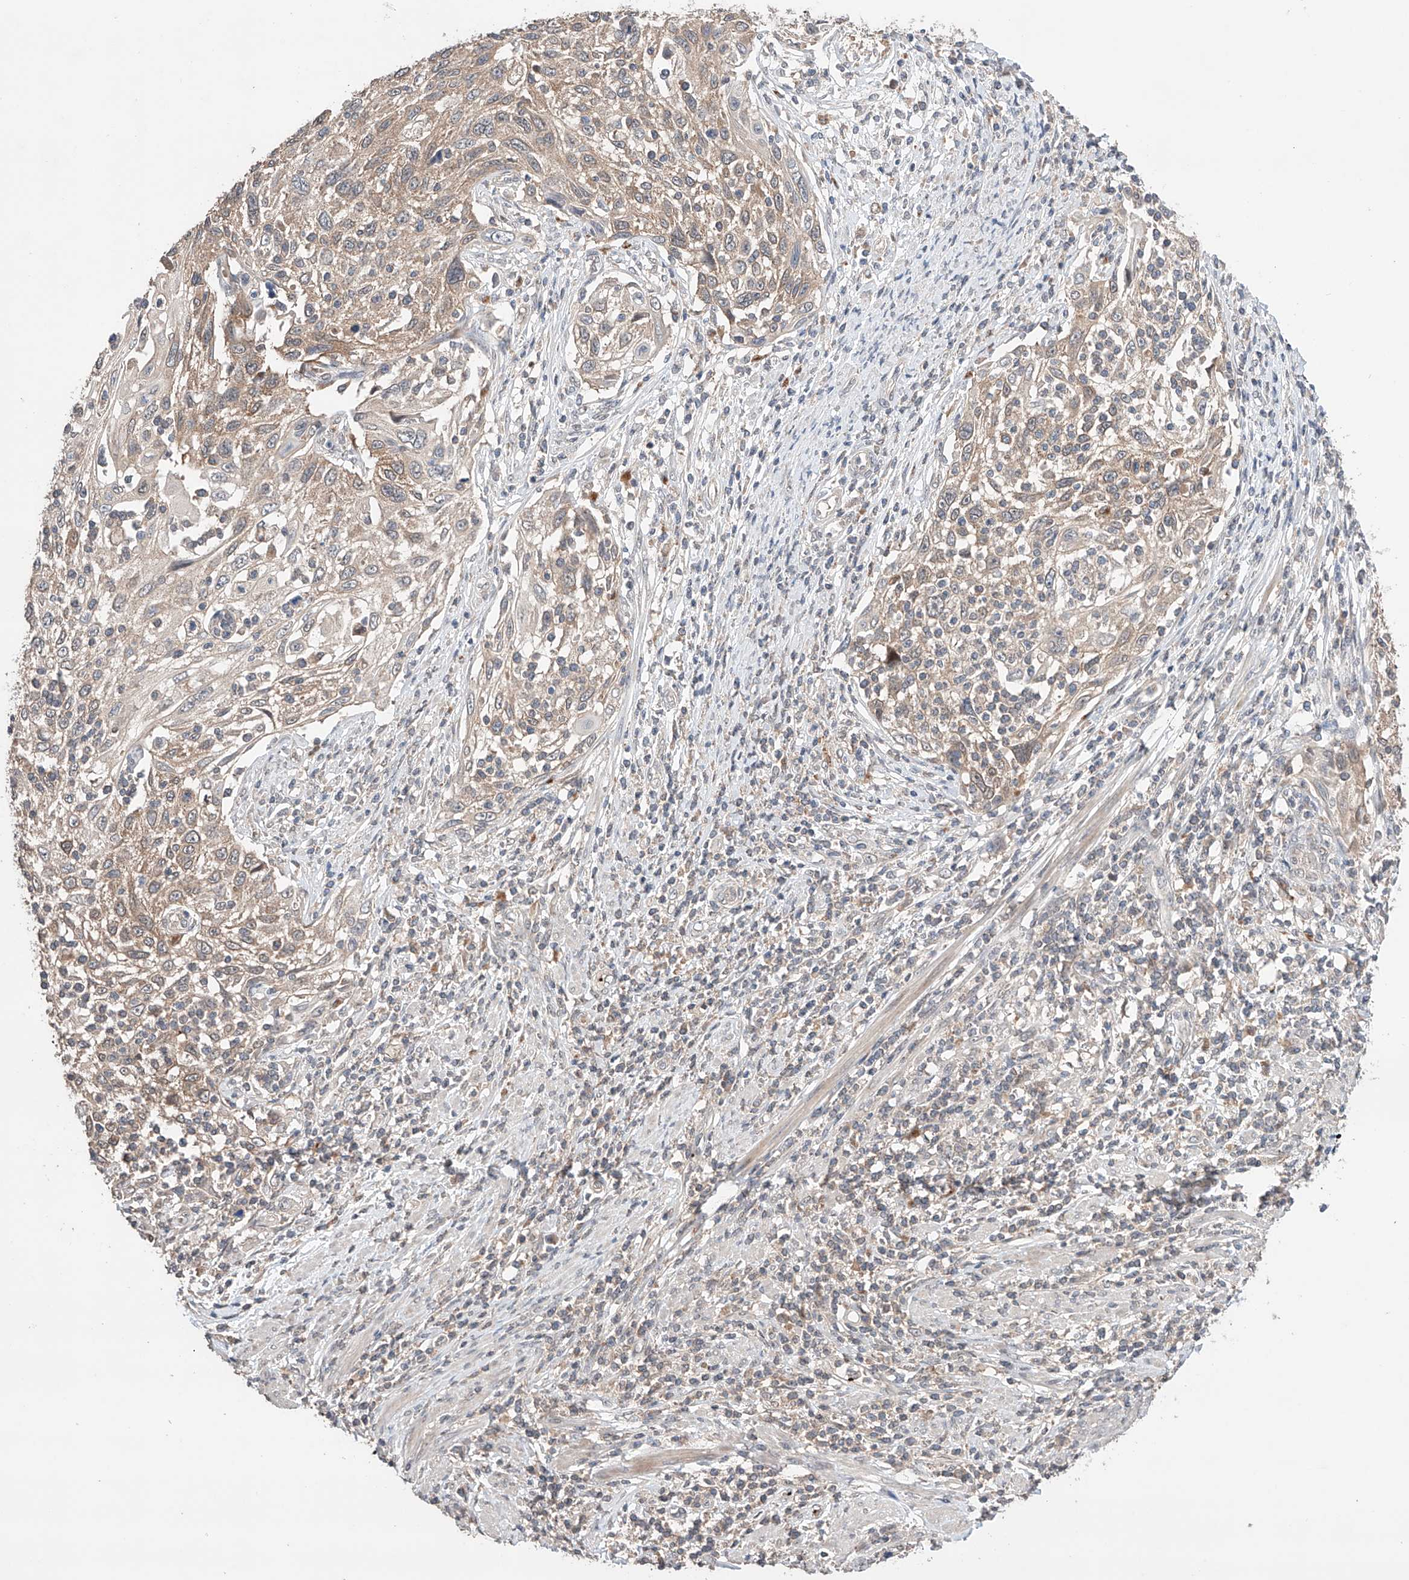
{"staining": {"intensity": "weak", "quantity": "25%-75%", "location": "cytoplasmic/membranous"}, "tissue": "cervical cancer", "cell_type": "Tumor cells", "image_type": "cancer", "snomed": [{"axis": "morphology", "description": "Squamous cell carcinoma, NOS"}, {"axis": "topography", "description": "Cervix"}], "caption": "Weak cytoplasmic/membranous staining for a protein is appreciated in about 25%-75% of tumor cells of squamous cell carcinoma (cervical) using IHC.", "gene": "ZFHX2", "patient": {"sex": "female", "age": 70}}